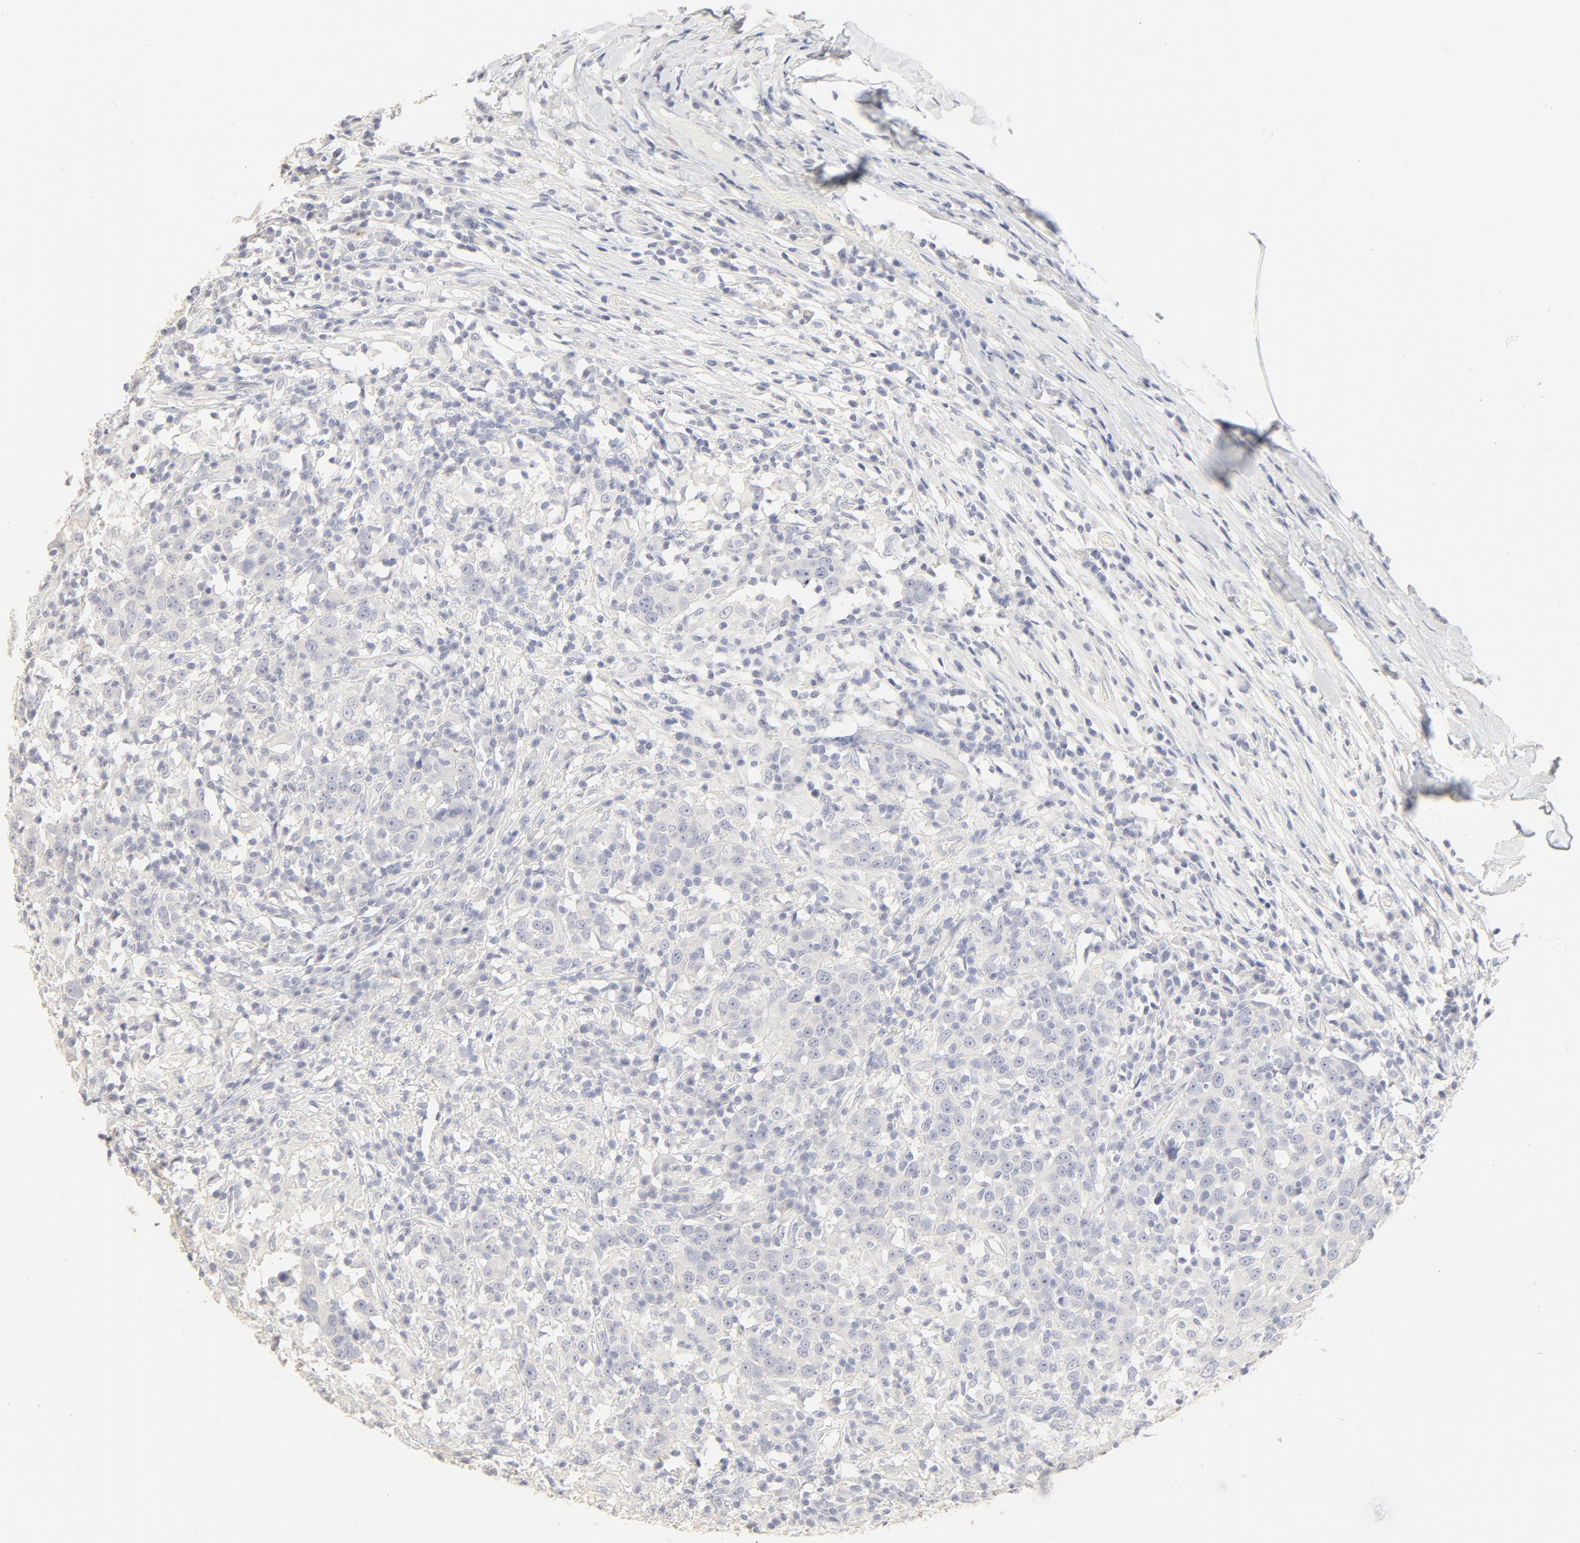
{"staining": {"intensity": "negative", "quantity": "none", "location": "none"}, "tissue": "head and neck cancer", "cell_type": "Tumor cells", "image_type": "cancer", "snomed": [{"axis": "morphology", "description": "Adenocarcinoma, NOS"}, {"axis": "topography", "description": "Salivary gland"}, {"axis": "topography", "description": "Head-Neck"}], "caption": "High magnification brightfield microscopy of adenocarcinoma (head and neck) stained with DAB (3,3'-diaminobenzidine) (brown) and counterstained with hematoxylin (blue): tumor cells show no significant positivity.", "gene": "FCGBP", "patient": {"sex": "female", "age": 65}}